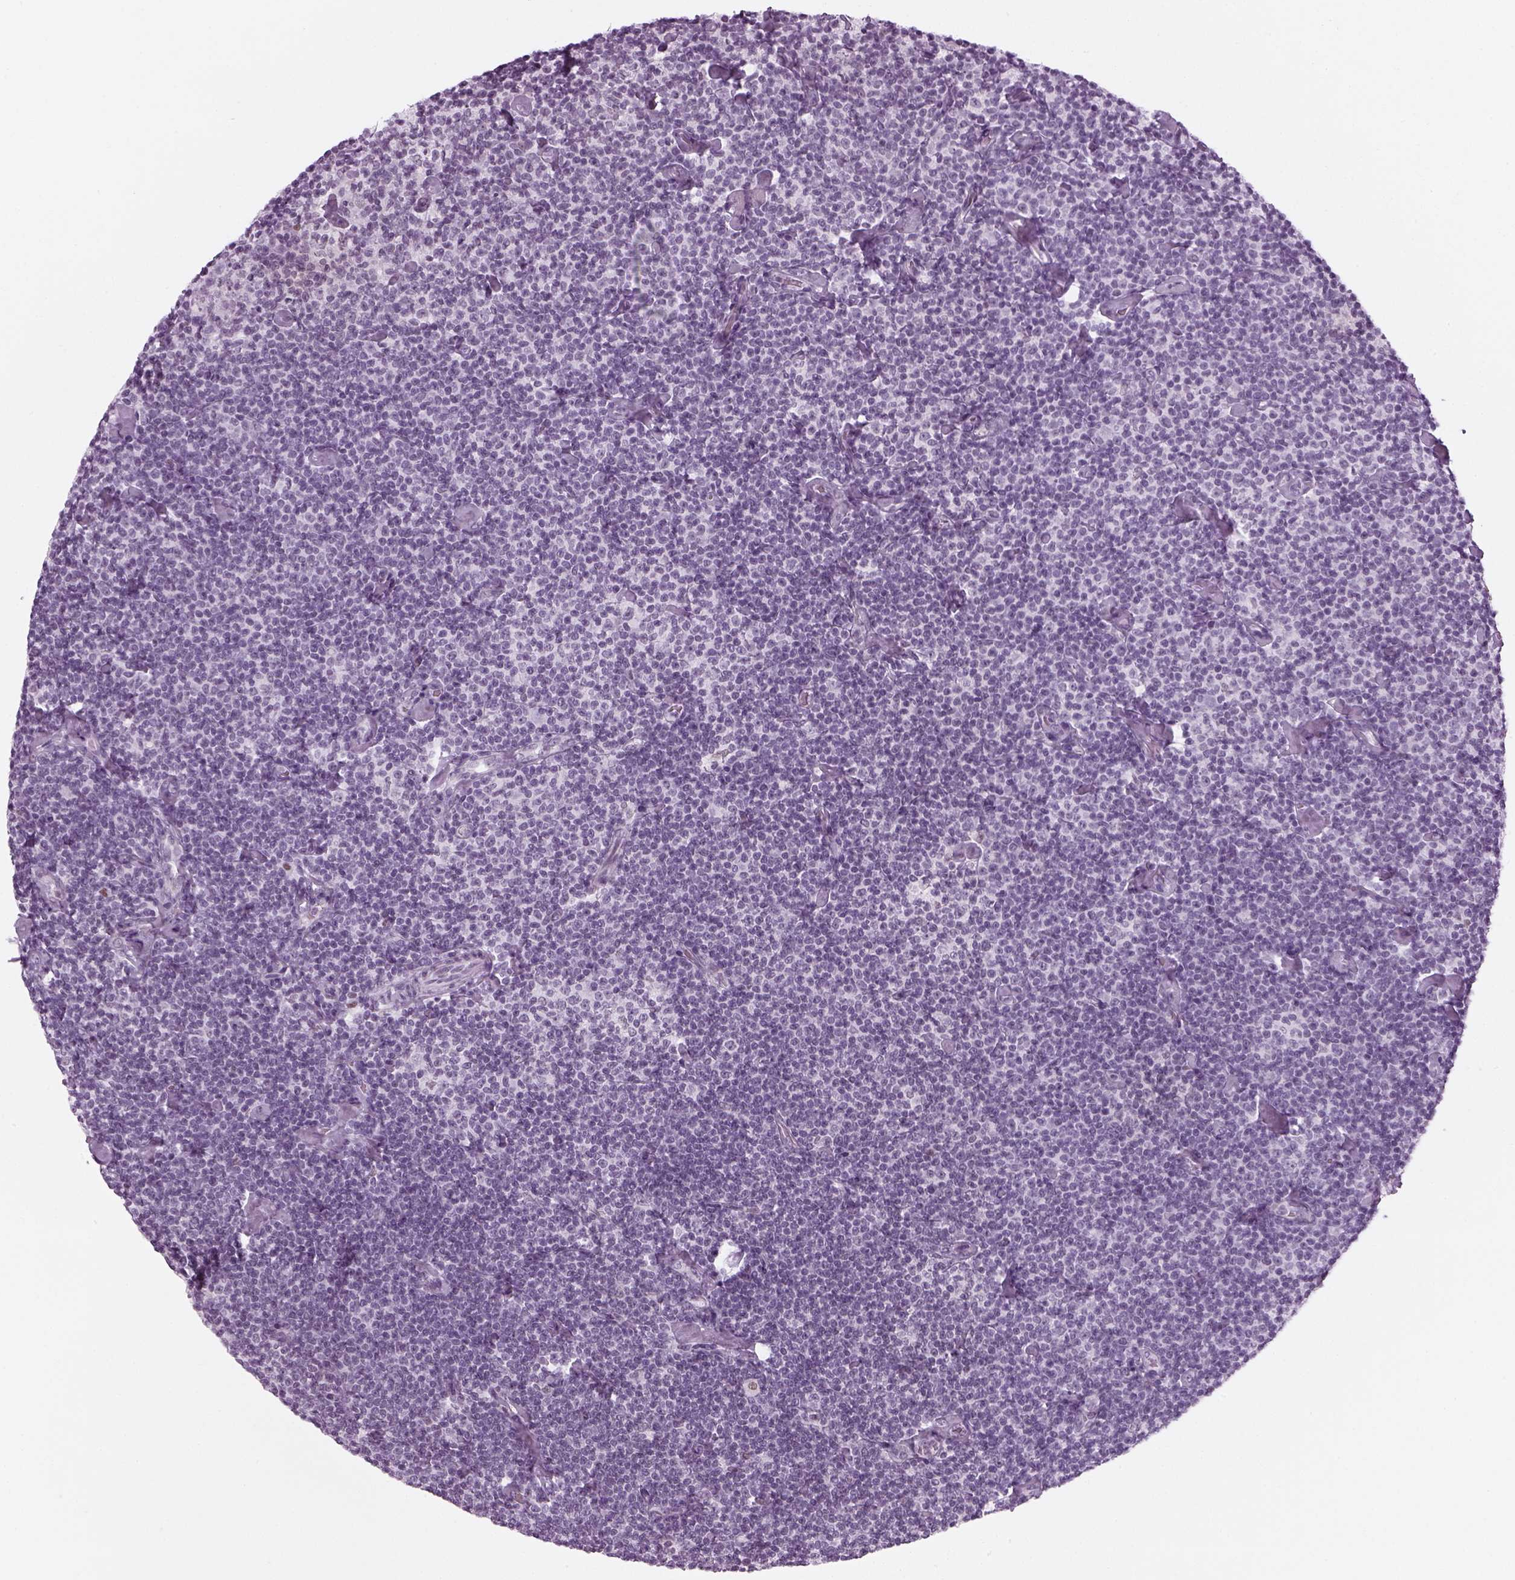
{"staining": {"intensity": "negative", "quantity": "none", "location": "none"}, "tissue": "lymphoma", "cell_type": "Tumor cells", "image_type": "cancer", "snomed": [{"axis": "morphology", "description": "Malignant lymphoma, non-Hodgkin's type, Low grade"}, {"axis": "topography", "description": "Lymph node"}], "caption": "This is an immunohistochemistry histopathology image of malignant lymphoma, non-Hodgkin's type (low-grade). There is no staining in tumor cells.", "gene": "KCNG2", "patient": {"sex": "male", "age": 81}}